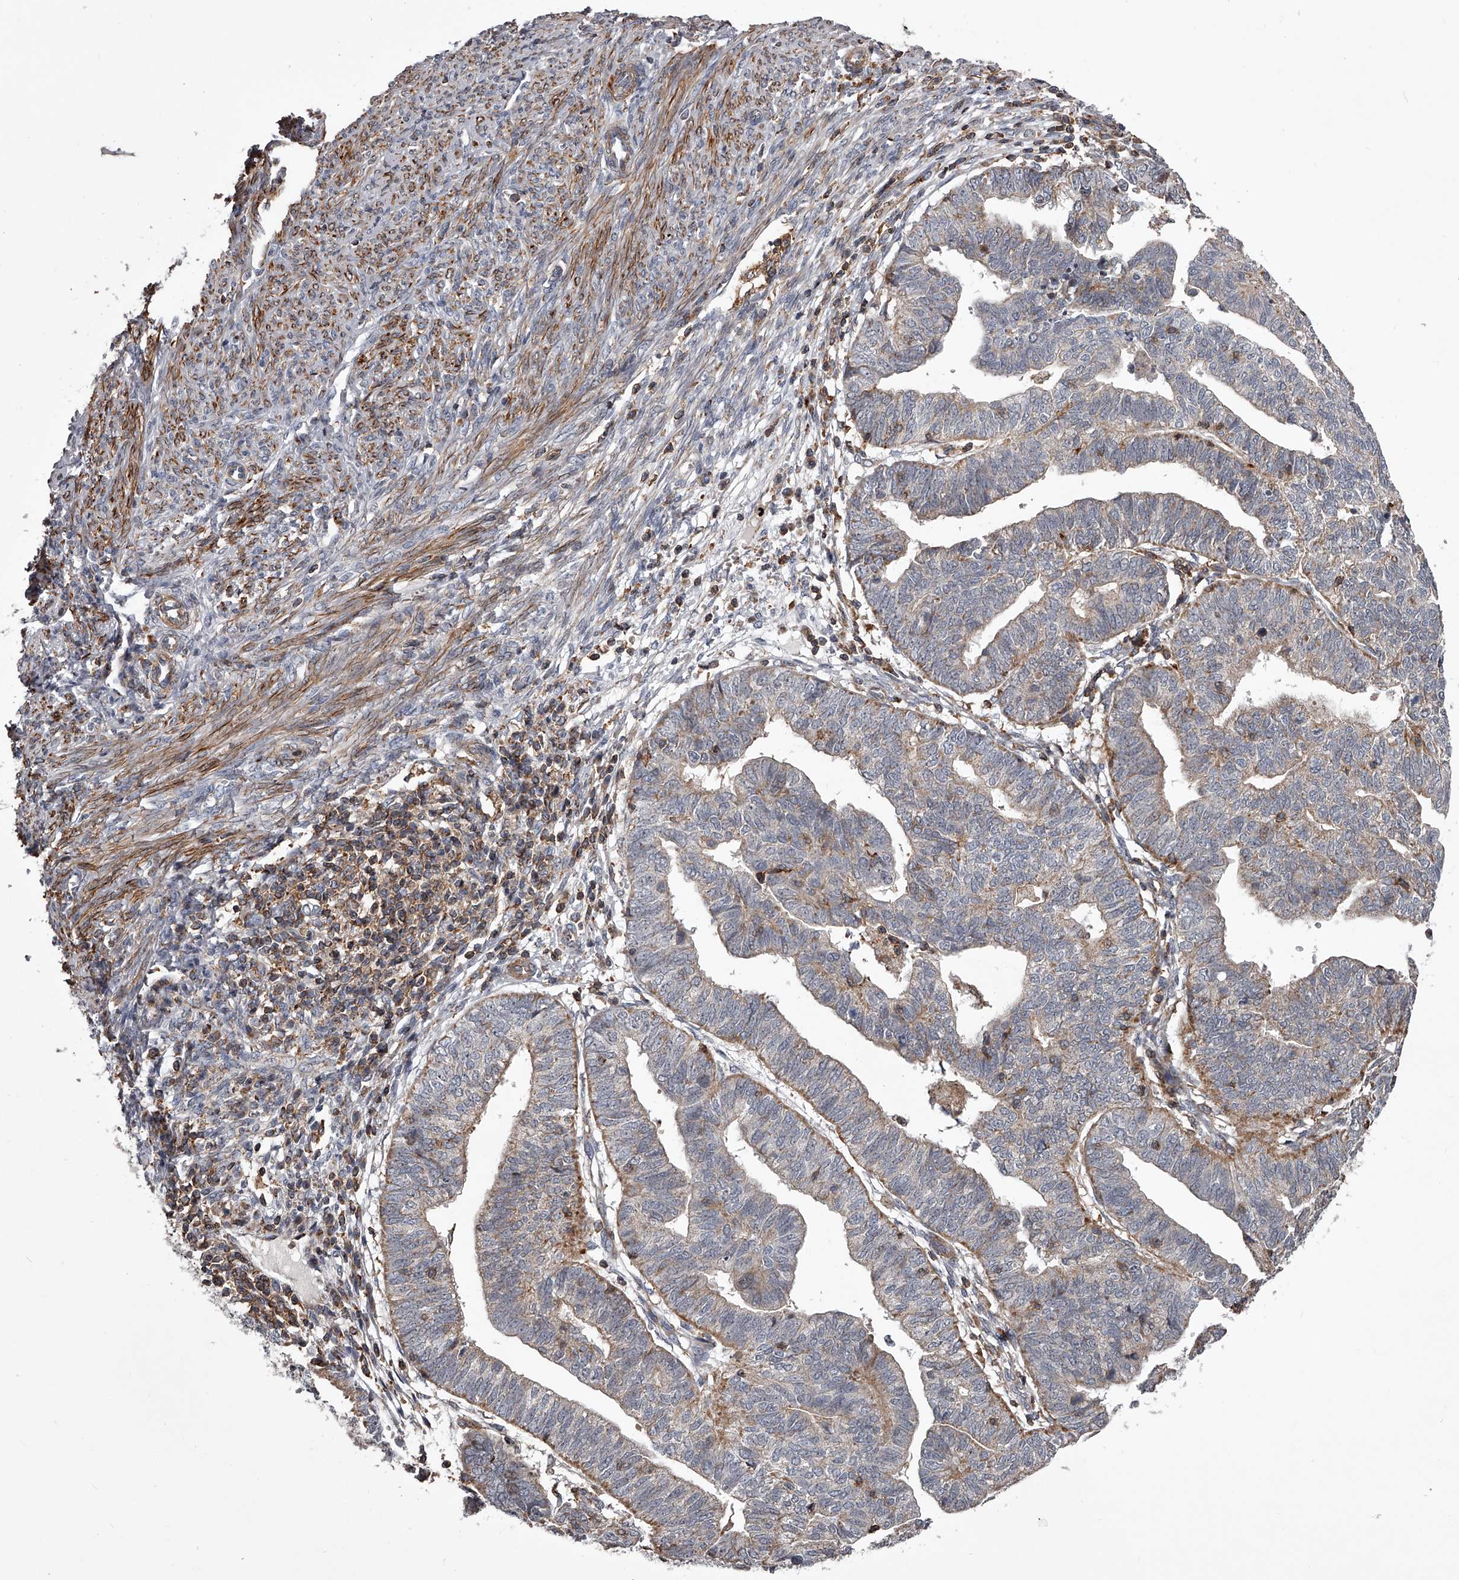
{"staining": {"intensity": "negative", "quantity": "none", "location": "none"}, "tissue": "endometrial cancer", "cell_type": "Tumor cells", "image_type": "cancer", "snomed": [{"axis": "morphology", "description": "Adenocarcinoma, NOS"}, {"axis": "topography", "description": "Uterus"}], "caption": "Immunohistochemistry image of neoplastic tissue: endometrial cancer (adenocarcinoma) stained with DAB (3,3'-diaminobenzidine) displays no significant protein positivity in tumor cells.", "gene": "RRP36", "patient": {"sex": "female", "age": 77}}